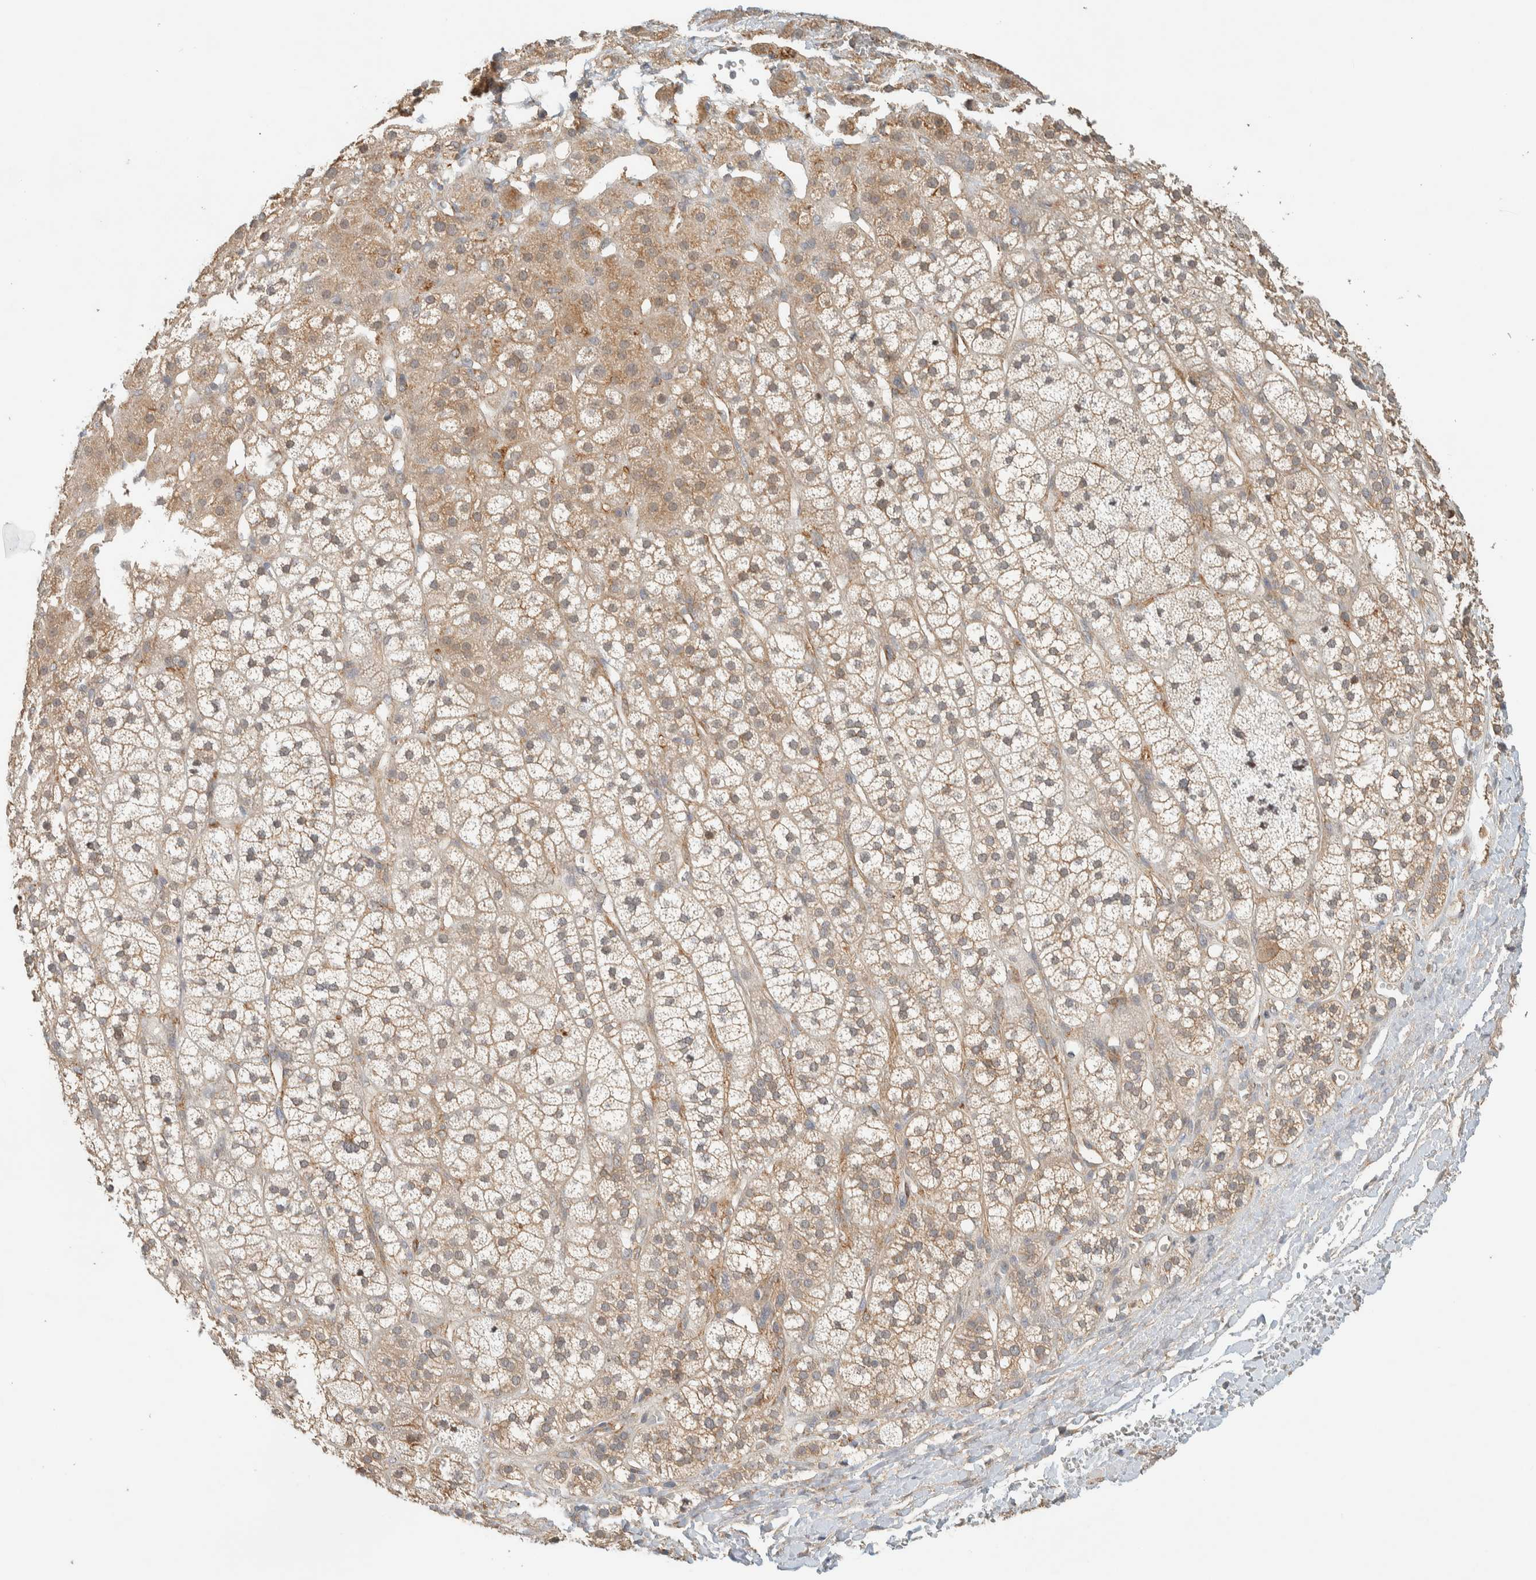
{"staining": {"intensity": "moderate", "quantity": "25%-75%", "location": "cytoplasmic/membranous"}, "tissue": "adrenal gland", "cell_type": "Glandular cells", "image_type": "normal", "snomed": [{"axis": "morphology", "description": "Normal tissue, NOS"}, {"axis": "topography", "description": "Adrenal gland"}], "caption": "DAB immunohistochemical staining of normal adrenal gland shows moderate cytoplasmic/membranous protein positivity in about 25%-75% of glandular cells. (Brightfield microscopy of DAB IHC at high magnification).", "gene": "RAB11FIP1", "patient": {"sex": "male", "age": 56}}